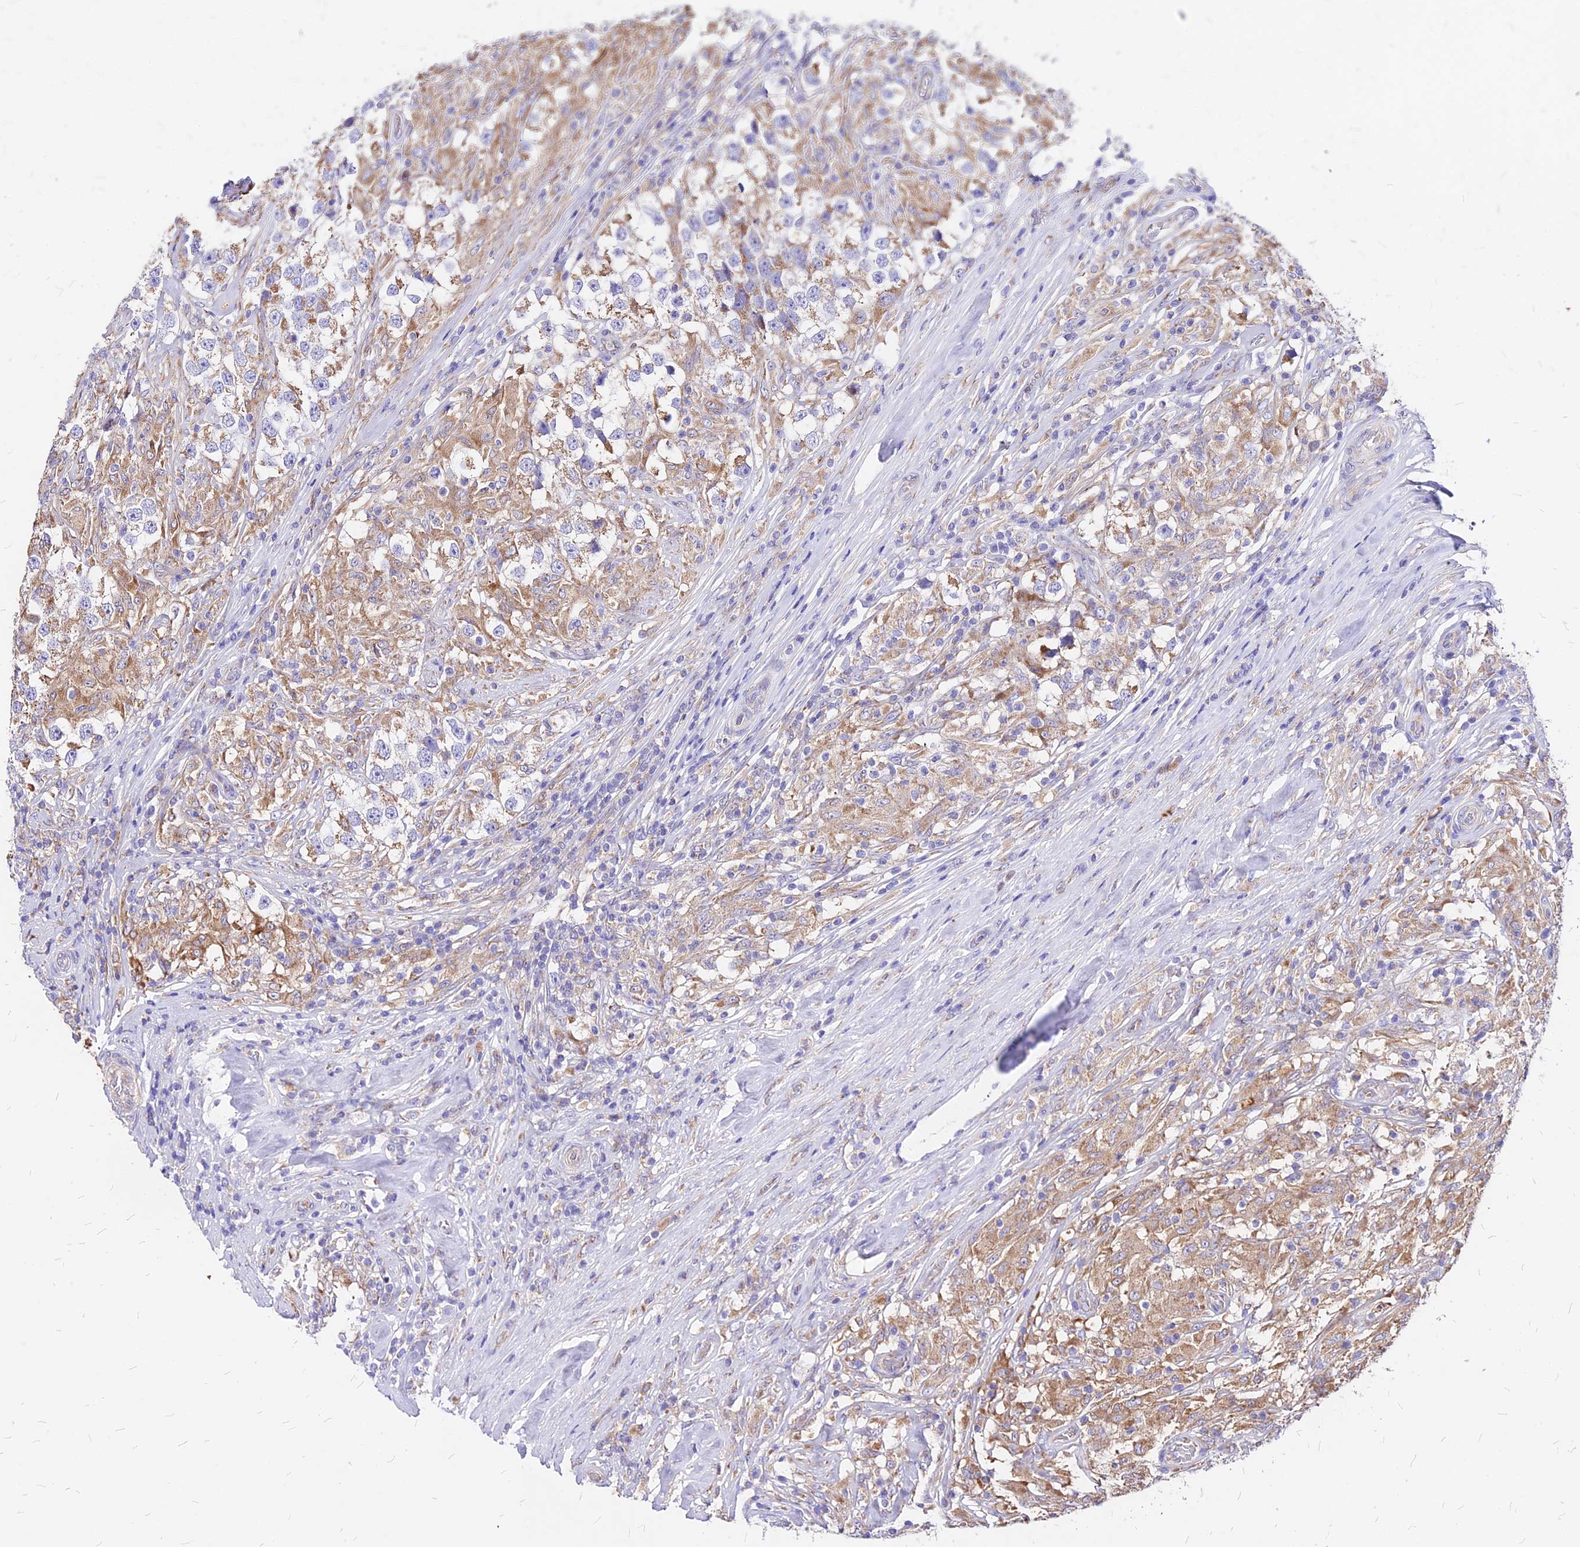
{"staining": {"intensity": "moderate", "quantity": "25%-75%", "location": "cytoplasmic/membranous"}, "tissue": "testis cancer", "cell_type": "Tumor cells", "image_type": "cancer", "snomed": [{"axis": "morphology", "description": "Seminoma, NOS"}, {"axis": "topography", "description": "Testis"}], "caption": "Immunohistochemical staining of human seminoma (testis) exhibits moderate cytoplasmic/membranous protein staining in approximately 25%-75% of tumor cells.", "gene": "MRPL3", "patient": {"sex": "male", "age": 46}}